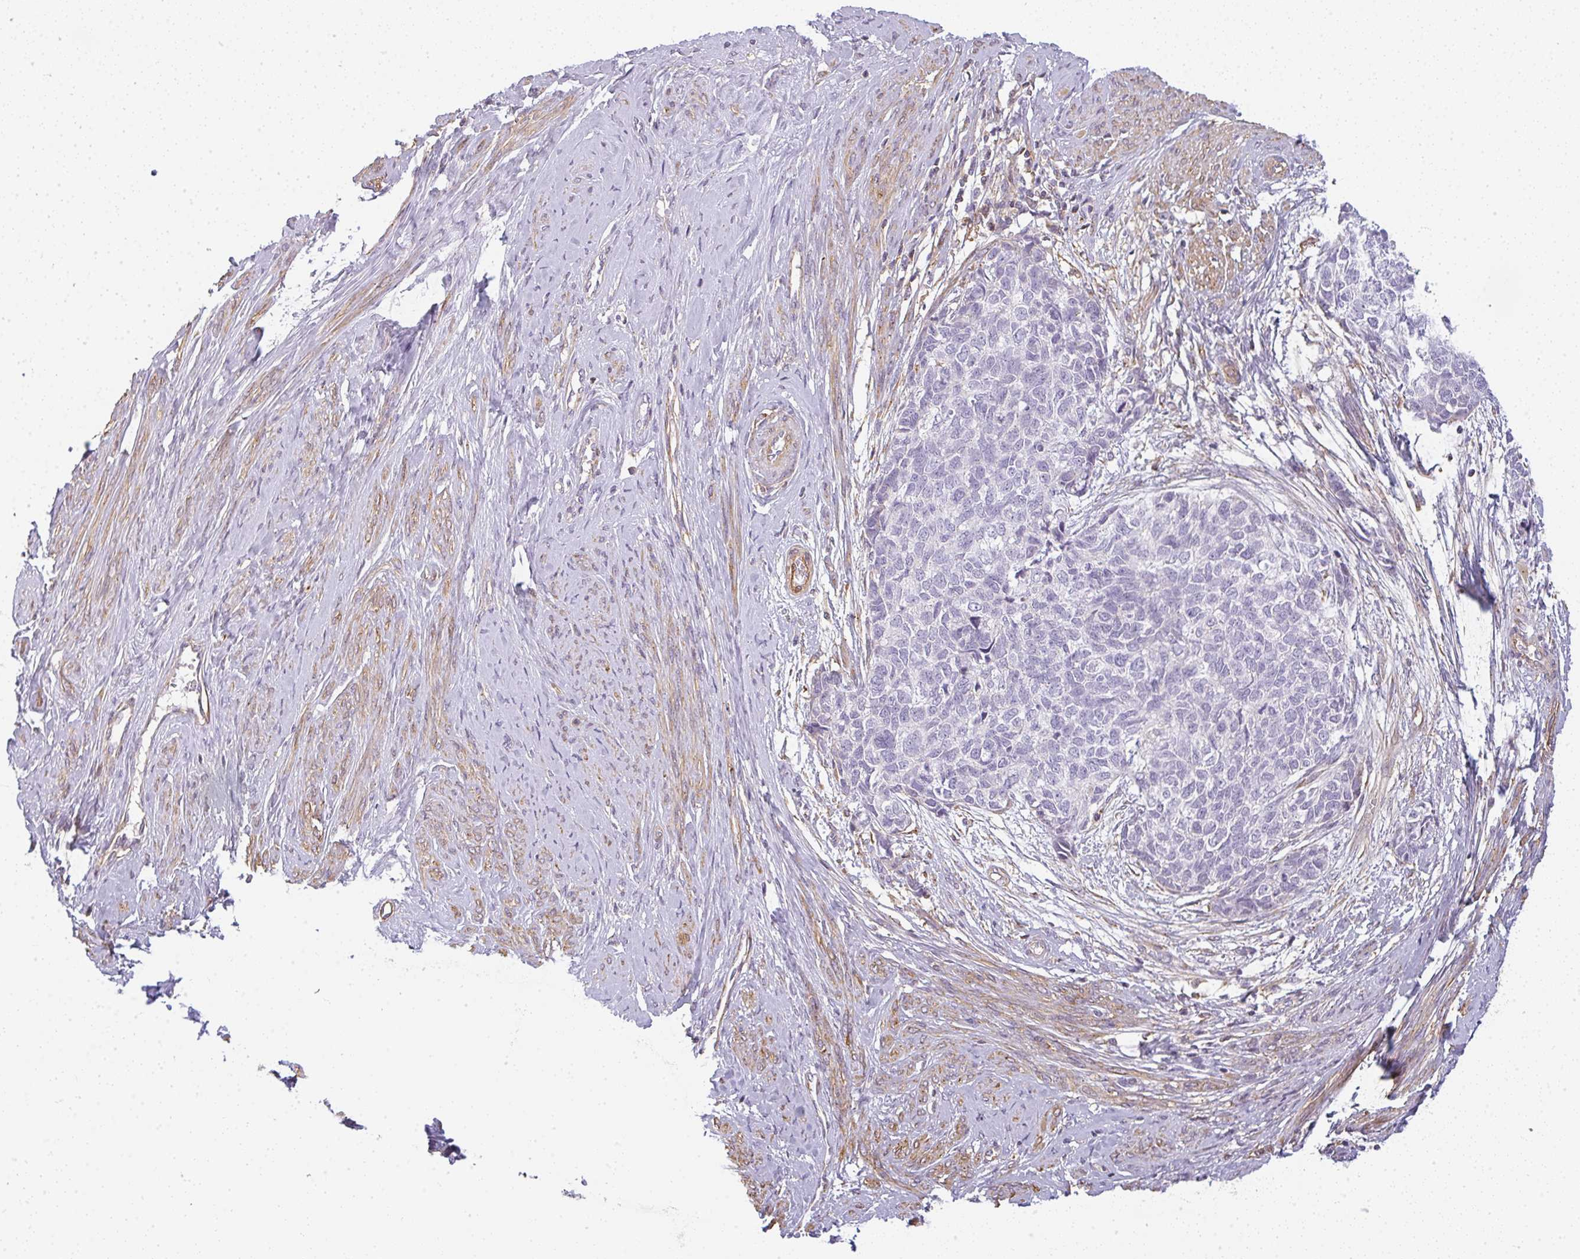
{"staining": {"intensity": "negative", "quantity": "none", "location": "none"}, "tissue": "cervical cancer", "cell_type": "Tumor cells", "image_type": "cancer", "snomed": [{"axis": "morphology", "description": "Squamous cell carcinoma, NOS"}, {"axis": "topography", "description": "Cervix"}], "caption": "Tumor cells are negative for brown protein staining in cervical cancer (squamous cell carcinoma). The staining was performed using DAB to visualize the protein expression in brown, while the nuclei were stained in blue with hematoxylin (Magnification: 20x).", "gene": "SULF1", "patient": {"sex": "female", "age": 63}}